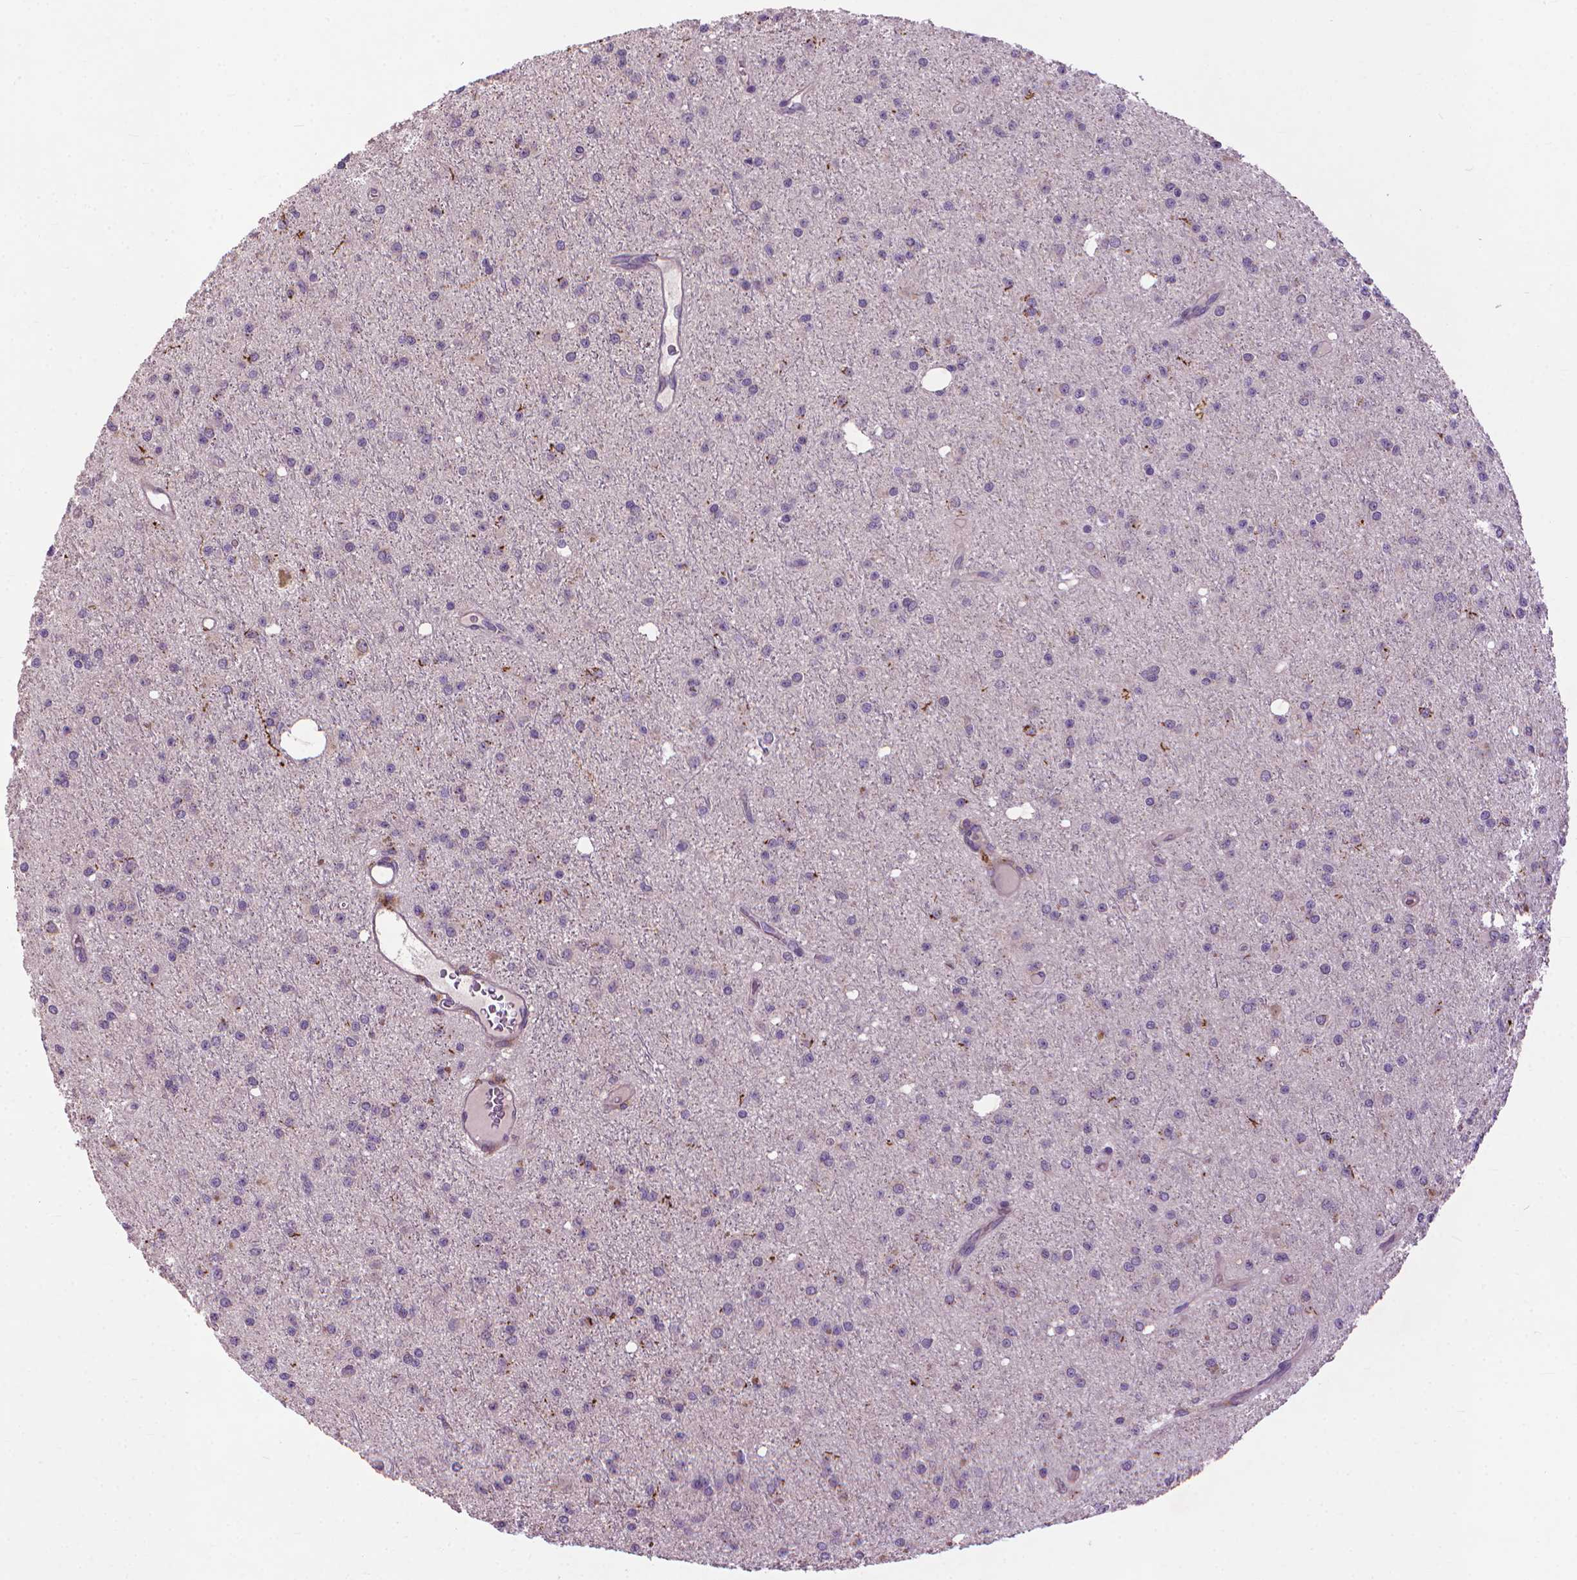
{"staining": {"intensity": "negative", "quantity": "none", "location": "none"}, "tissue": "glioma", "cell_type": "Tumor cells", "image_type": "cancer", "snomed": [{"axis": "morphology", "description": "Glioma, malignant, Low grade"}, {"axis": "topography", "description": "Brain"}], "caption": "IHC image of neoplastic tissue: human glioma stained with DAB shows no significant protein positivity in tumor cells.", "gene": "MYH14", "patient": {"sex": "male", "age": 27}}